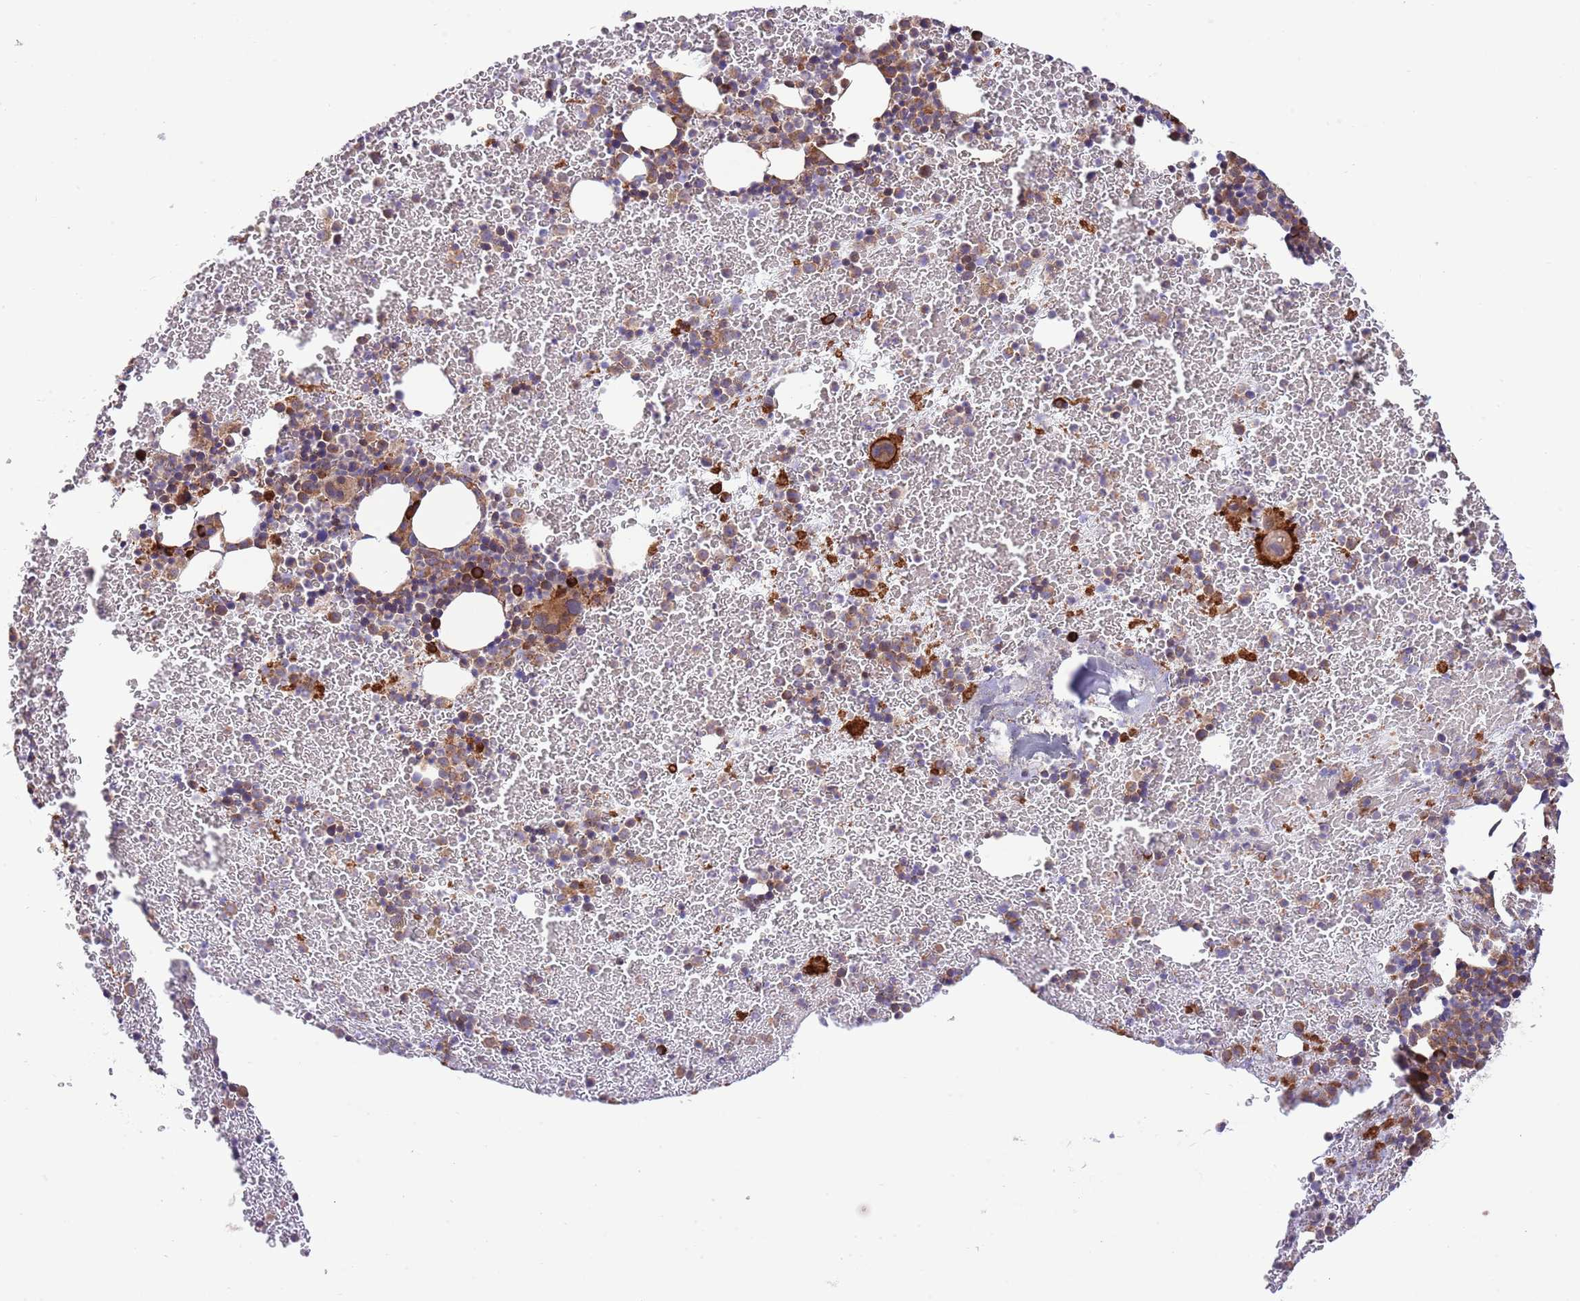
{"staining": {"intensity": "moderate", "quantity": "25%-75%", "location": "cytoplasmic/membranous"}, "tissue": "bone marrow", "cell_type": "Hematopoietic cells", "image_type": "normal", "snomed": [{"axis": "morphology", "description": "Normal tissue, NOS"}, {"axis": "topography", "description": "Bone marrow"}], "caption": "Brown immunohistochemical staining in unremarkable human bone marrow demonstrates moderate cytoplasmic/membranous expression in approximately 25%-75% of hematopoietic cells. Immunohistochemistry (ihc) stains the protein in brown and the nuclei are stained blue.", "gene": "DAND5", "patient": {"sex": "male", "age": 11}}